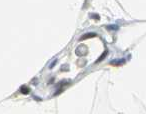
{"staining": {"intensity": "negative", "quantity": "none", "location": "none"}, "tissue": "adipose tissue", "cell_type": "Adipocytes", "image_type": "normal", "snomed": [{"axis": "morphology", "description": "Normal tissue, NOS"}, {"axis": "morphology", "description": "Duct carcinoma"}, {"axis": "topography", "description": "Breast"}, {"axis": "topography", "description": "Adipose tissue"}], "caption": "An IHC photomicrograph of unremarkable adipose tissue is shown. There is no staining in adipocytes of adipose tissue.", "gene": "SUGP1", "patient": {"sex": "female", "age": 37}}